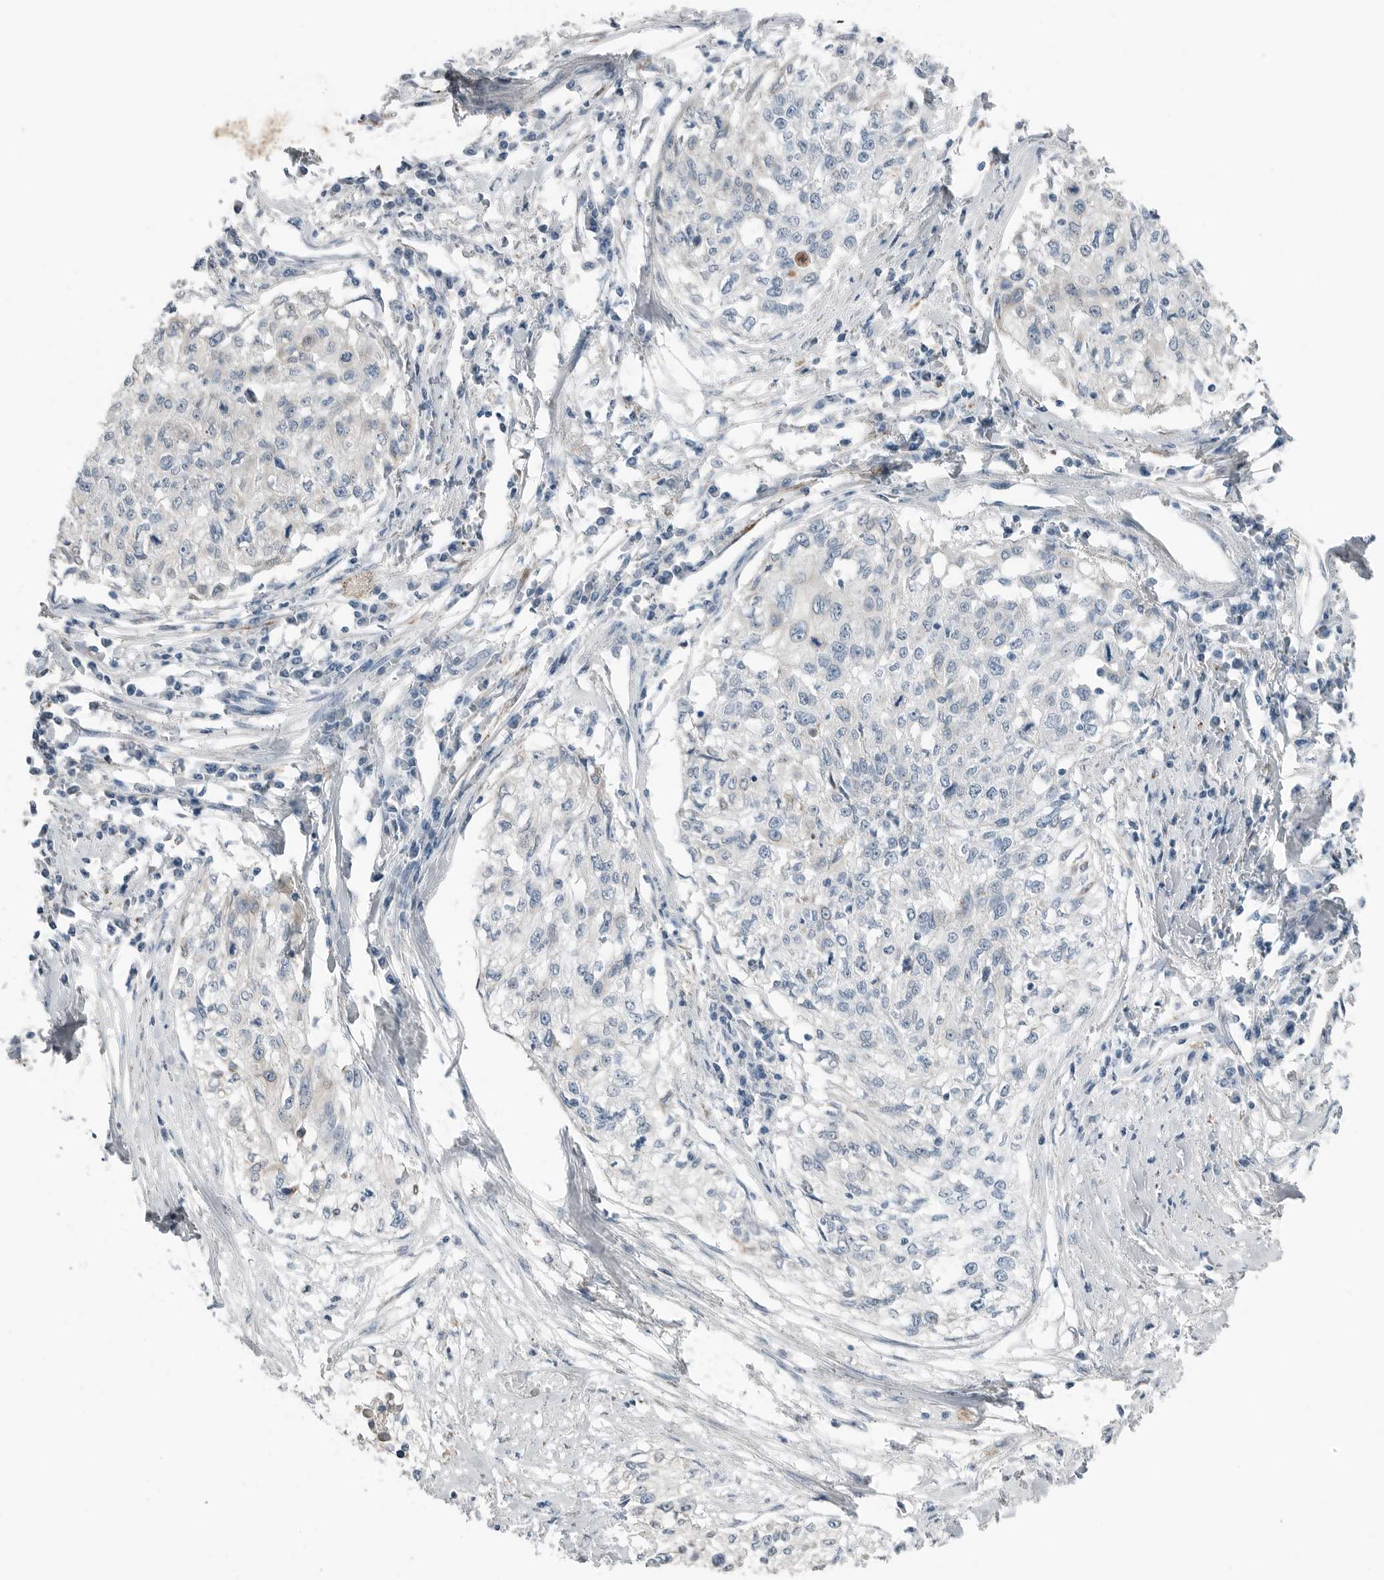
{"staining": {"intensity": "negative", "quantity": "none", "location": "none"}, "tissue": "cervical cancer", "cell_type": "Tumor cells", "image_type": "cancer", "snomed": [{"axis": "morphology", "description": "Squamous cell carcinoma, NOS"}, {"axis": "topography", "description": "Cervix"}], "caption": "Protein analysis of cervical cancer displays no significant positivity in tumor cells. Nuclei are stained in blue.", "gene": "SERPINB7", "patient": {"sex": "female", "age": 57}}